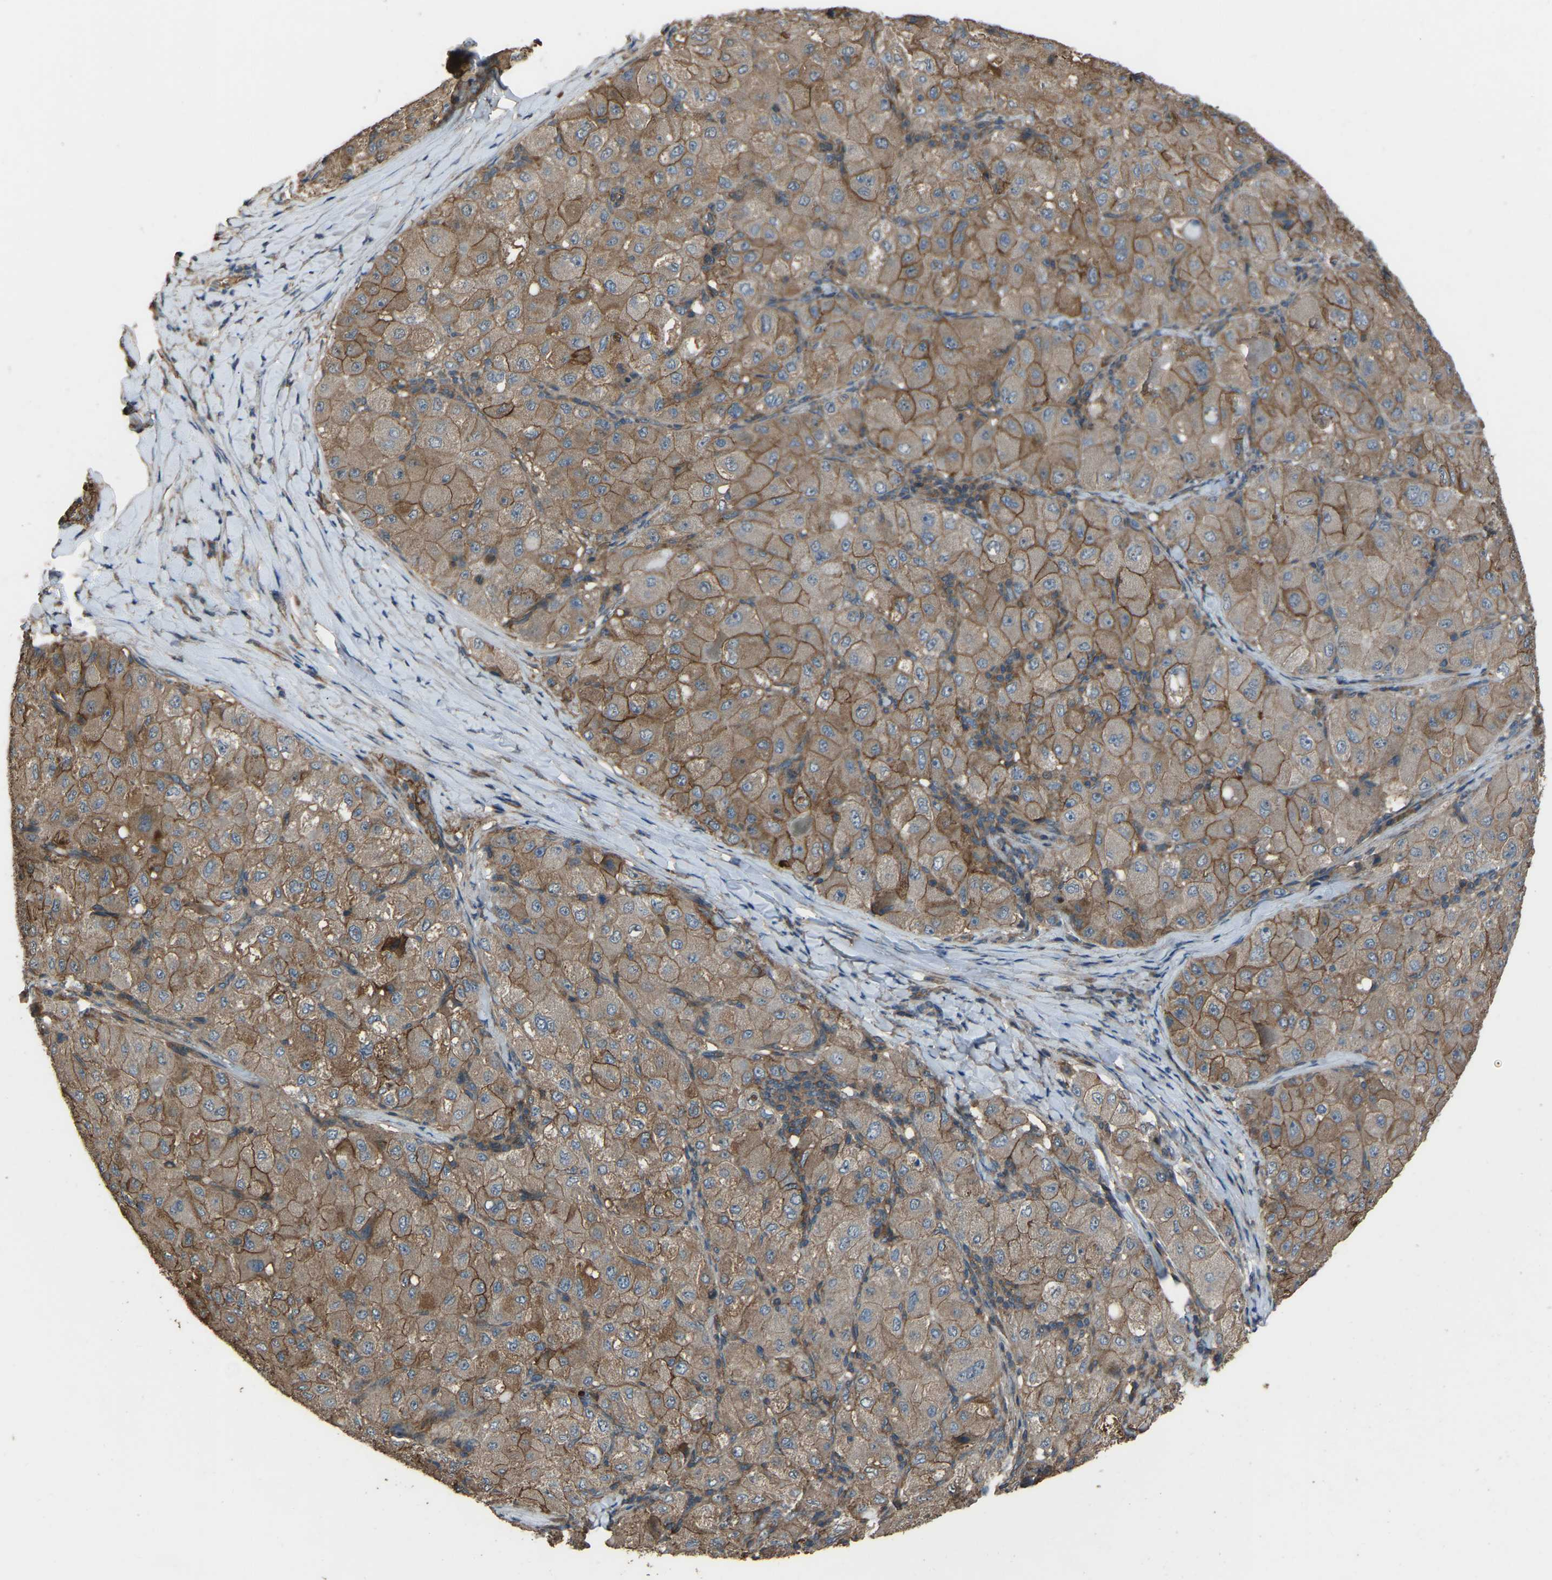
{"staining": {"intensity": "moderate", "quantity": ">75%", "location": "cytoplasmic/membranous"}, "tissue": "liver cancer", "cell_type": "Tumor cells", "image_type": "cancer", "snomed": [{"axis": "morphology", "description": "Carcinoma, Hepatocellular, NOS"}, {"axis": "topography", "description": "Liver"}], "caption": "The image reveals a brown stain indicating the presence of a protein in the cytoplasmic/membranous of tumor cells in liver cancer (hepatocellular carcinoma). Using DAB (brown) and hematoxylin (blue) stains, captured at high magnification using brightfield microscopy.", "gene": "SLC4A2", "patient": {"sex": "male", "age": 80}}